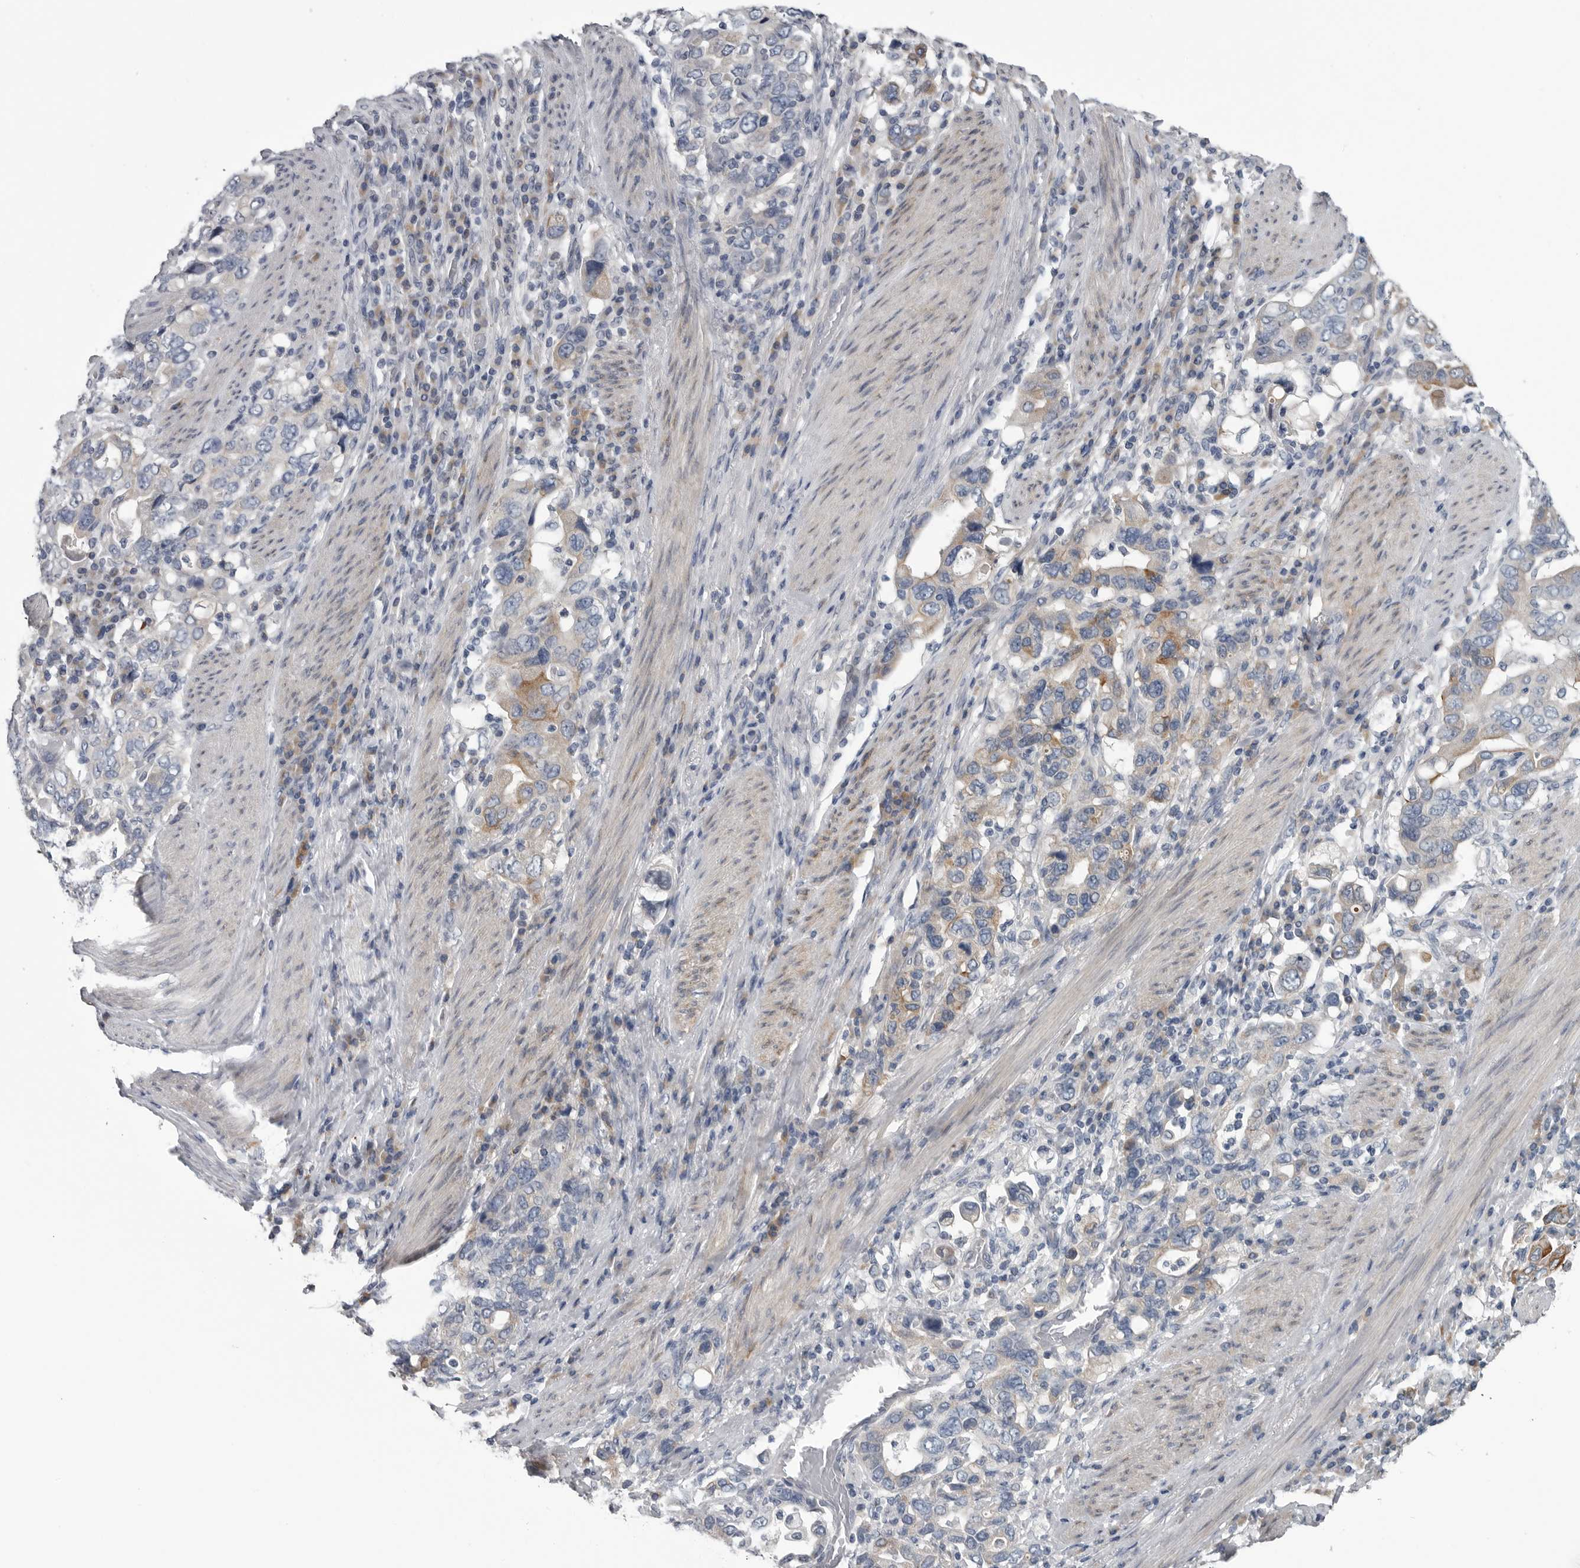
{"staining": {"intensity": "moderate", "quantity": "<25%", "location": "cytoplasmic/membranous"}, "tissue": "stomach cancer", "cell_type": "Tumor cells", "image_type": "cancer", "snomed": [{"axis": "morphology", "description": "Adenocarcinoma, NOS"}, {"axis": "topography", "description": "Stomach, upper"}], "caption": "Protein analysis of adenocarcinoma (stomach) tissue displays moderate cytoplasmic/membranous positivity in about <25% of tumor cells. (Brightfield microscopy of DAB IHC at high magnification).", "gene": "MYOC", "patient": {"sex": "male", "age": 62}}